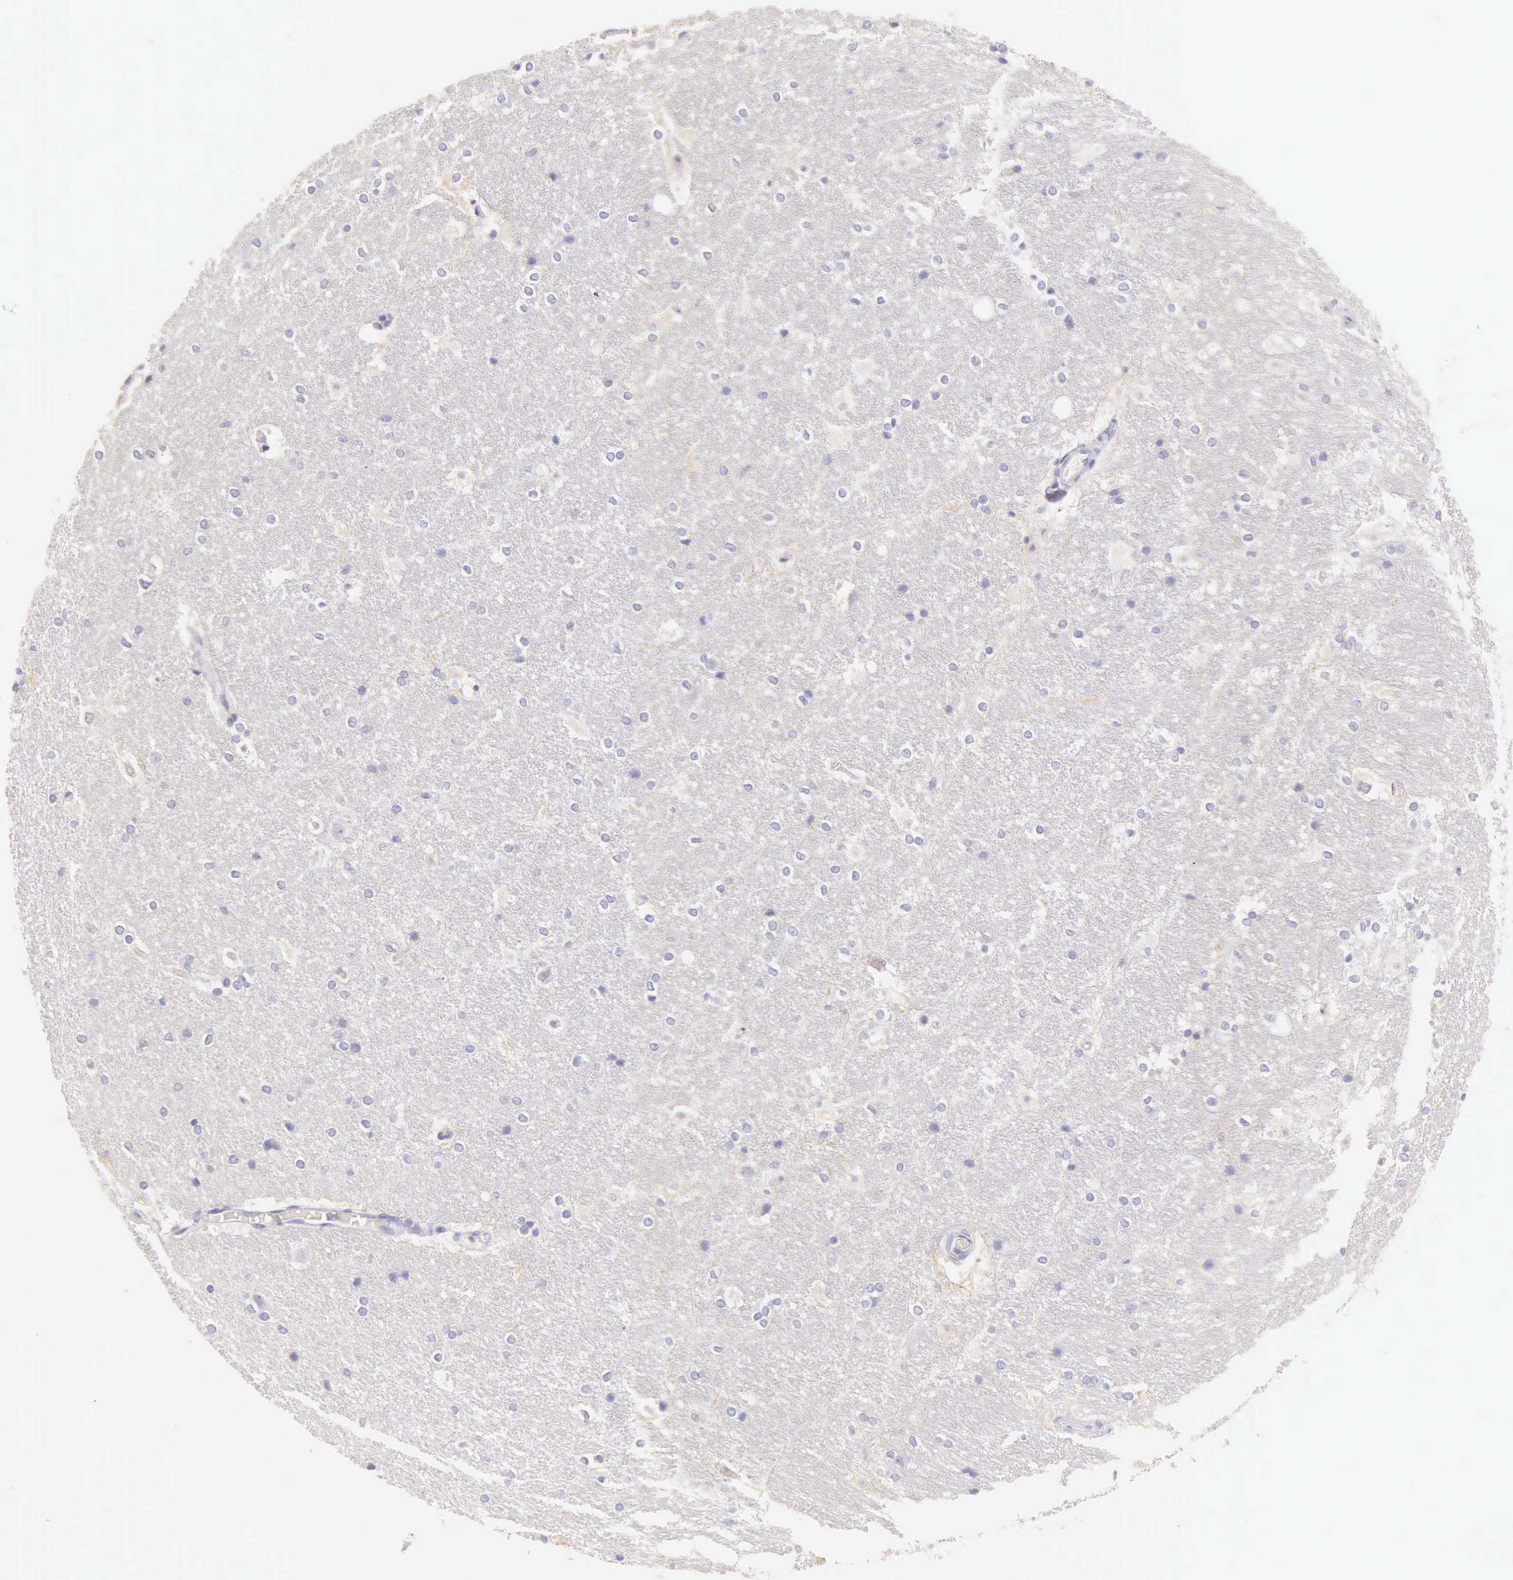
{"staining": {"intensity": "negative", "quantity": "none", "location": "none"}, "tissue": "hippocampus", "cell_type": "Glial cells", "image_type": "normal", "snomed": [{"axis": "morphology", "description": "Normal tissue, NOS"}, {"axis": "topography", "description": "Hippocampus"}], "caption": "This is a photomicrograph of immunohistochemistry (IHC) staining of unremarkable hippocampus, which shows no positivity in glial cells.", "gene": "KRT14", "patient": {"sex": "female", "age": 19}}